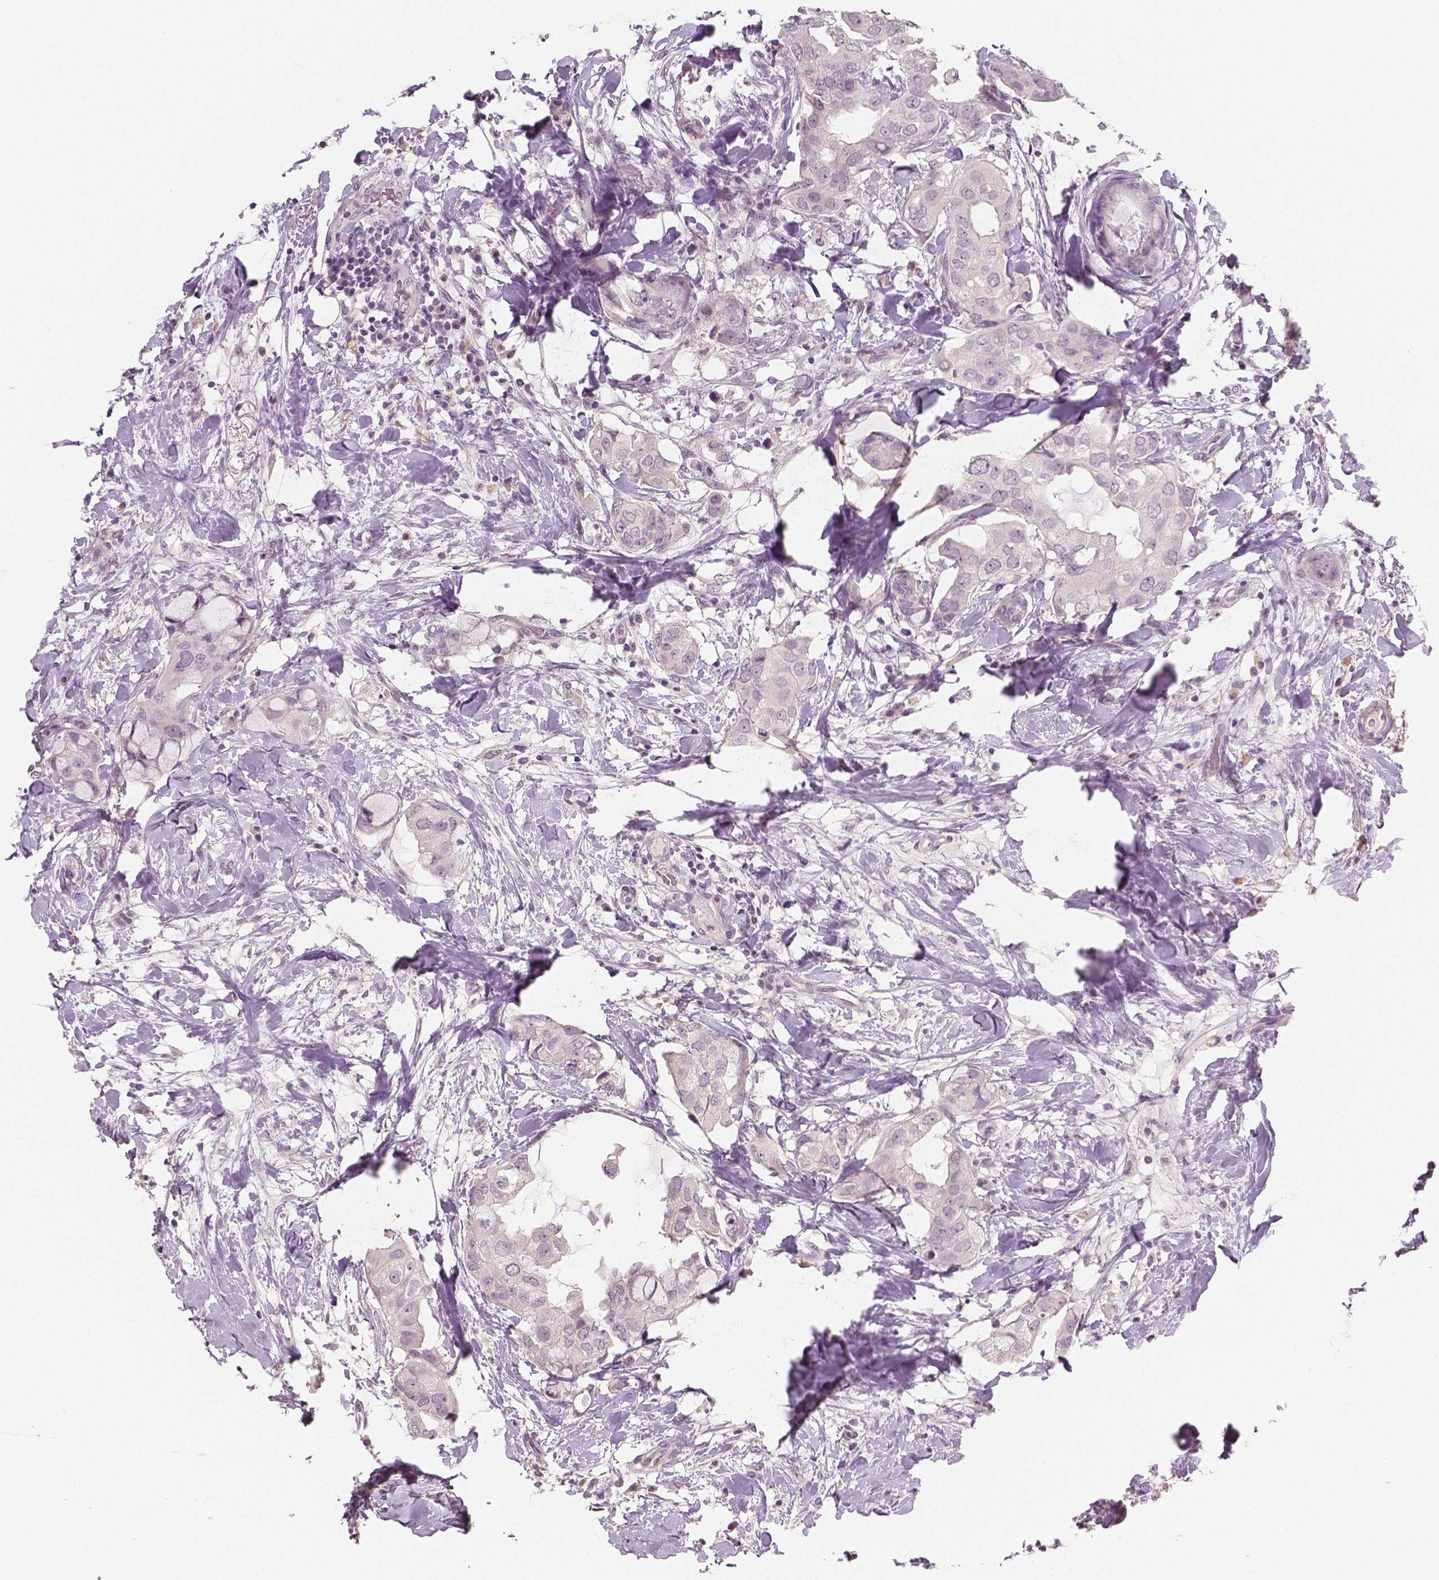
{"staining": {"intensity": "negative", "quantity": "none", "location": "none"}, "tissue": "breast cancer", "cell_type": "Tumor cells", "image_type": "cancer", "snomed": [{"axis": "morphology", "description": "Normal tissue, NOS"}, {"axis": "morphology", "description": "Duct carcinoma"}, {"axis": "topography", "description": "Breast"}], "caption": "The micrograph demonstrates no significant positivity in tumor cells of intraductal carcinoma (breast).", "gene": "RNASE7", "patient": {"sex": "female", "age": 40}}